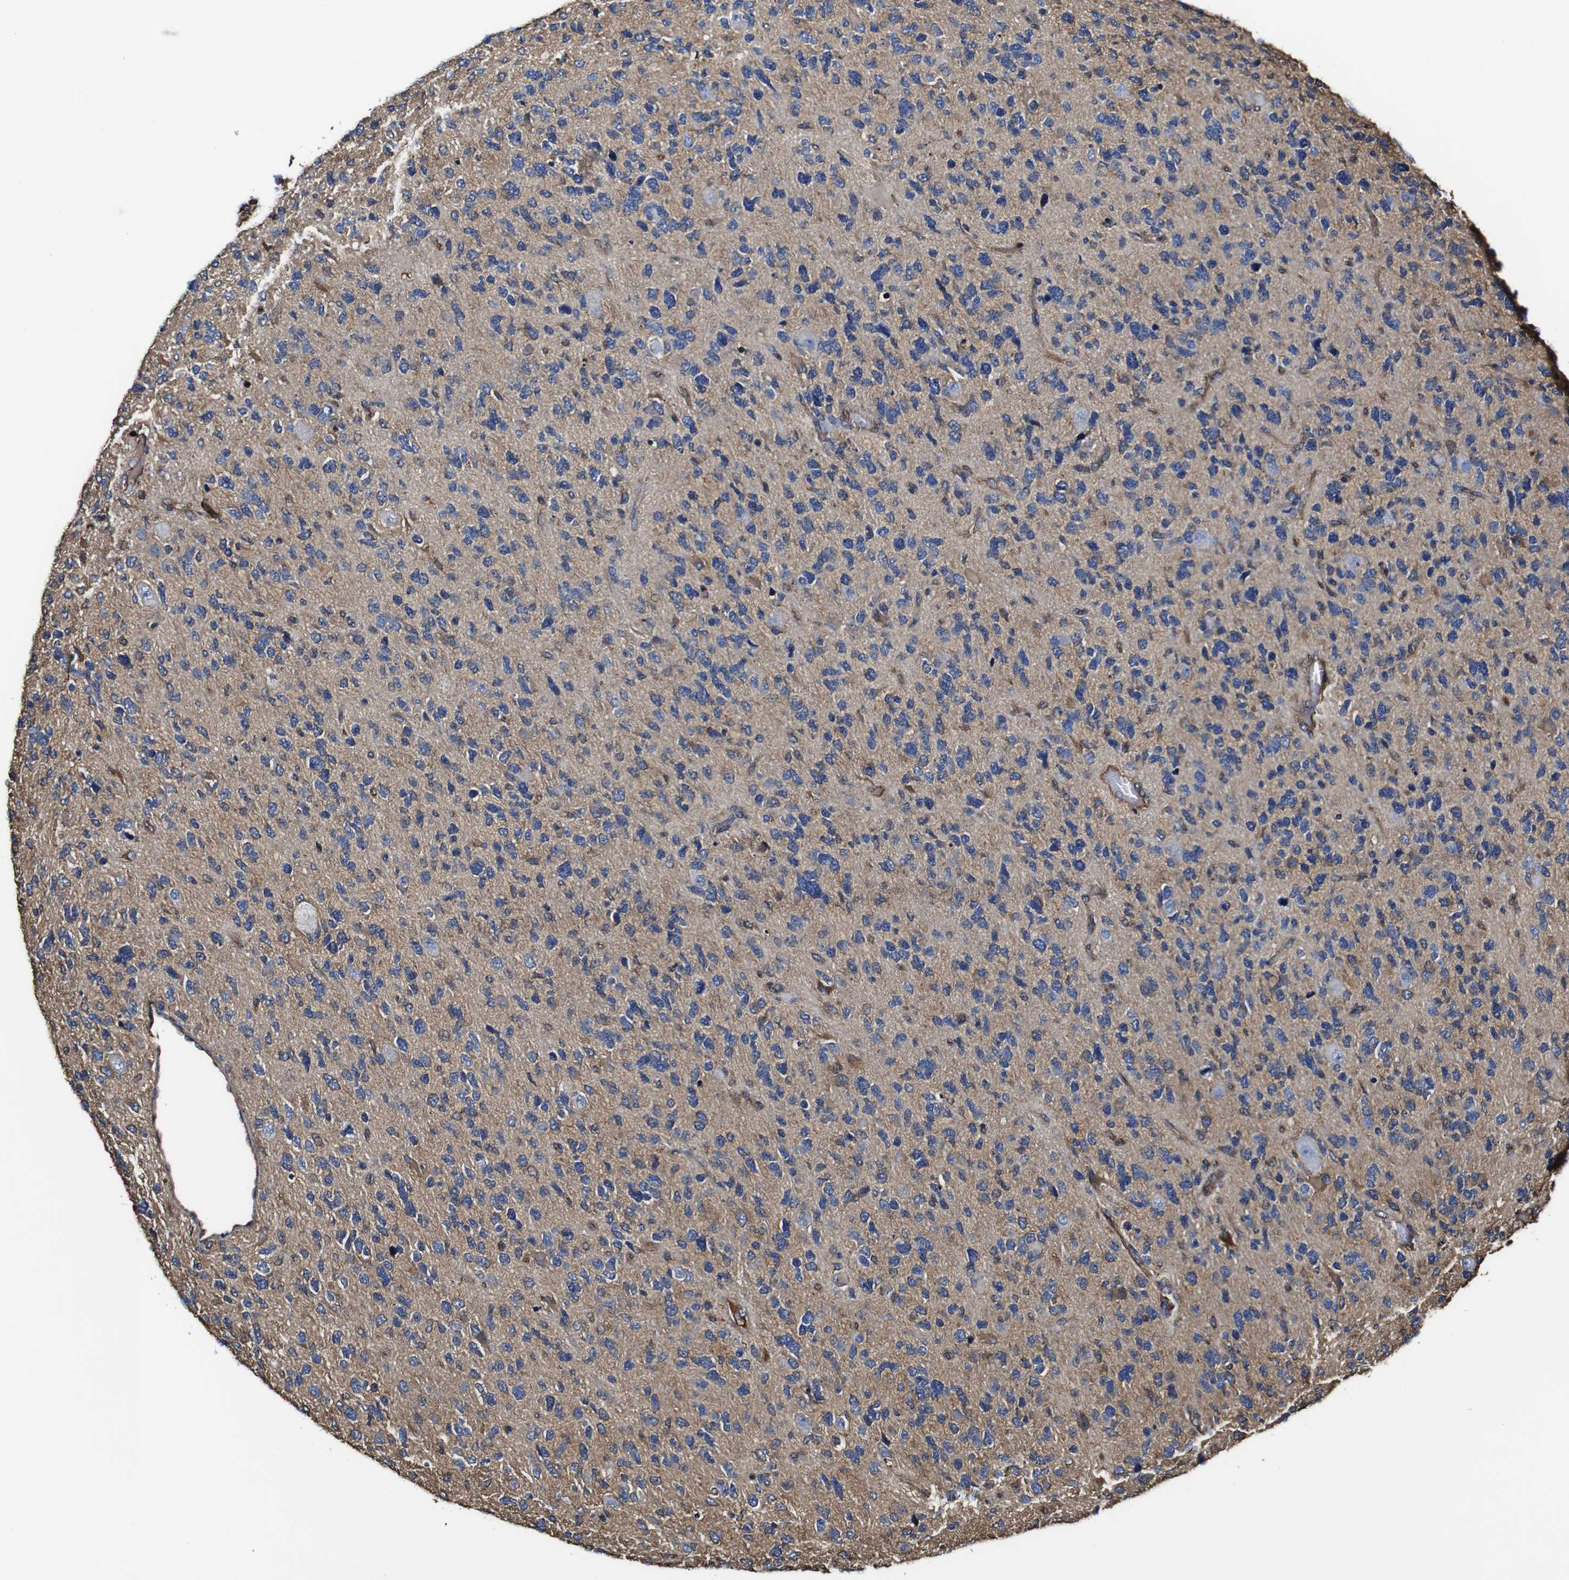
{"staining": {"intensity": "moderate", "quantity": "<25%", "location": "cytoplasmic/membranous"}, "tissue": "glioma", "cell_type": "Tumor cells", "image_type": "cancer", "snomed": [{"axis": "morphology", "description": "Glioma, malignant, High grade"}, {"axis": "topography", "description": "Brain"}], "caption": "Immunohistochemistry (IHC) (DAB) staining of human glioma reveals moderate cytoplasmic/membranous protein positivity in approximately <25% of tumor cells. Nuclei are stained in blue.", "gene": "MSN", "patient": {"sex": "female", "age": 58}}